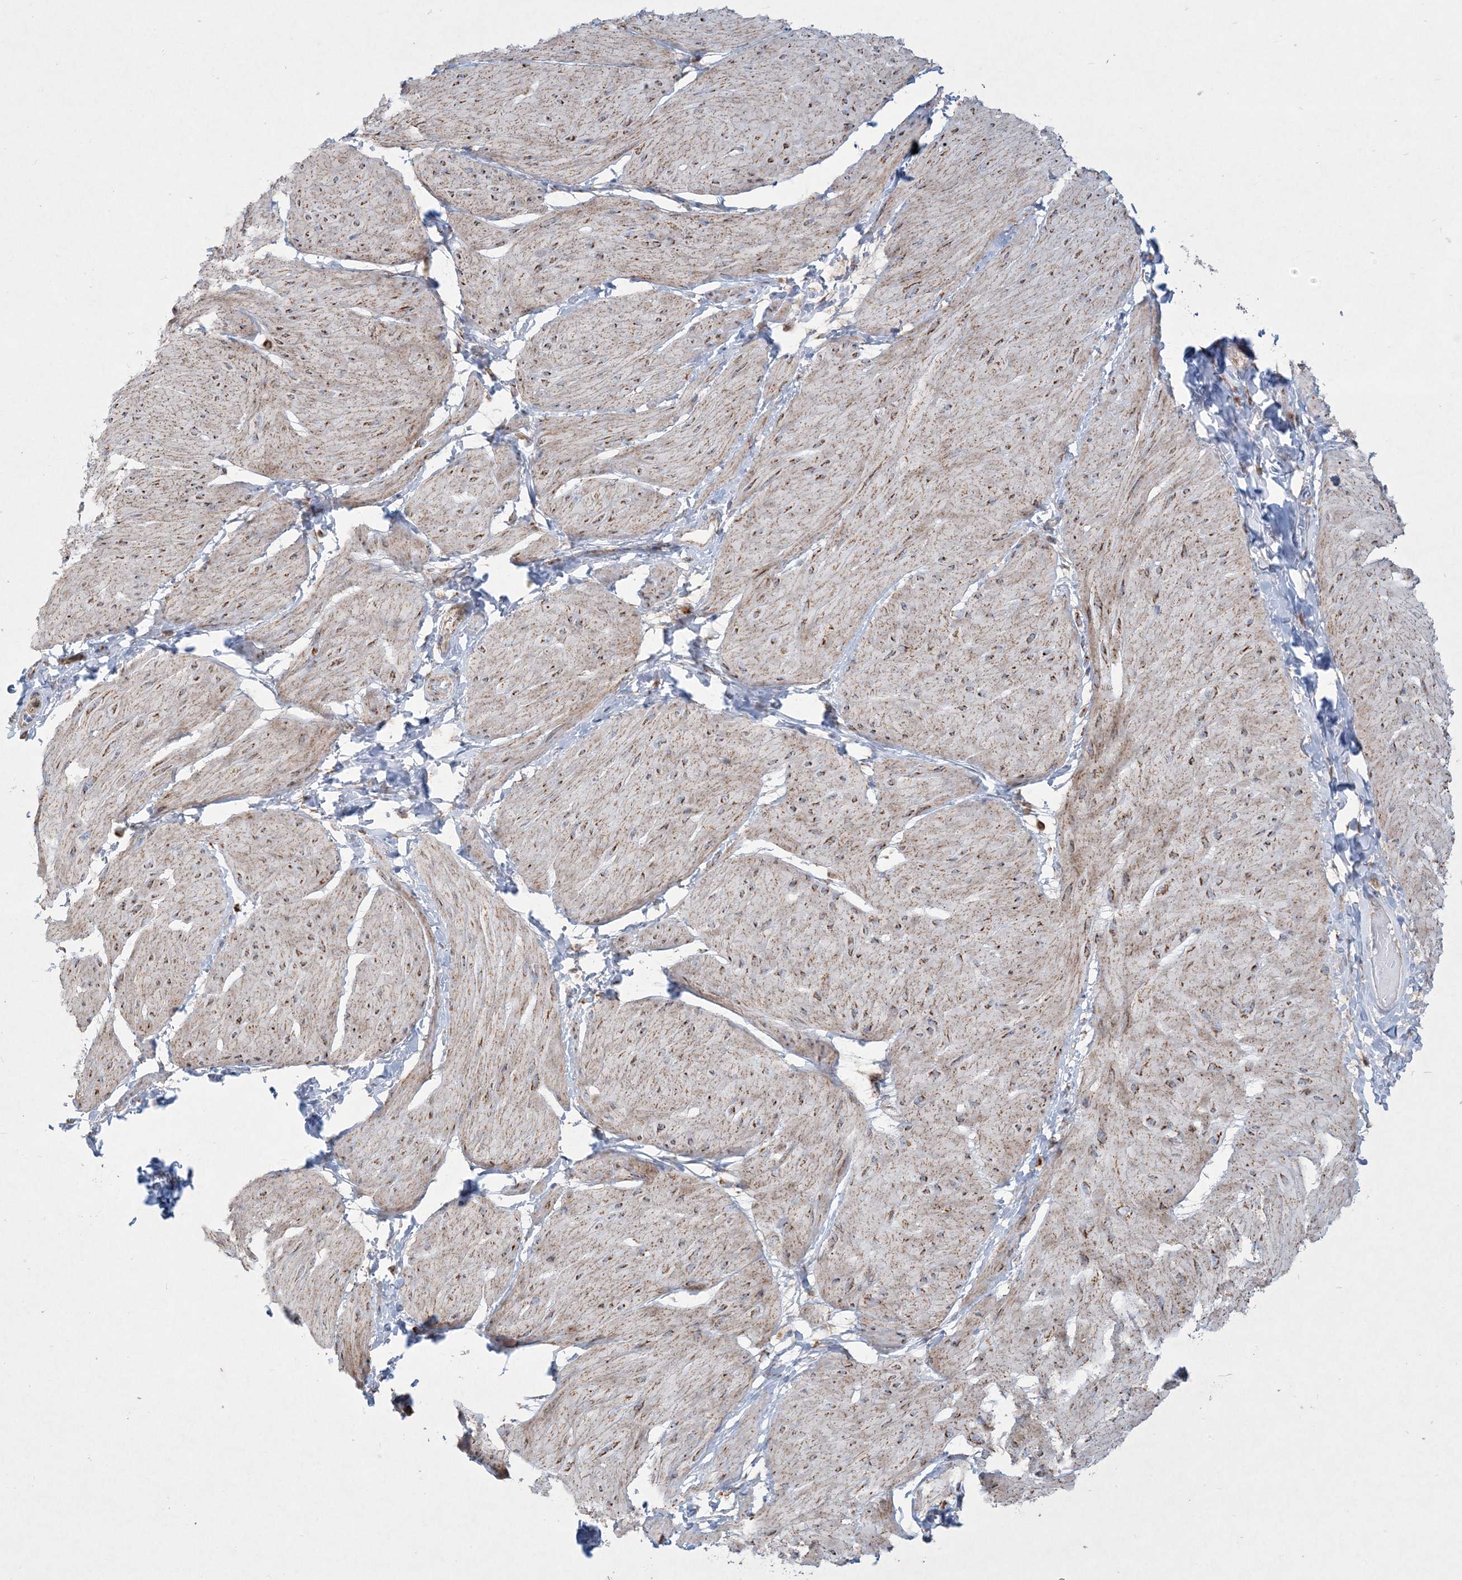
{"staining": {"intensity": "moderate", "quantity": ">75%", "location": "cytoplasmic/membranous"}, "tissue": "smooth muscle", "cell_type": "Smooth muscle cells", "image_type": "normal", "snomed": [{"axis": "morphology", "description": "Urothelial carcinoma, High grade"}, {"axis": "topography", "description": "Urinary bladder"}], "caption": "This is an image of immunohistochemistry staining of benign smooth muscle, which shows moderate expression in the cytoplasmic/membranous of smooth muscle cells.", "gene": "BEND4", "patient": {"sex": "male", "age": 46}}